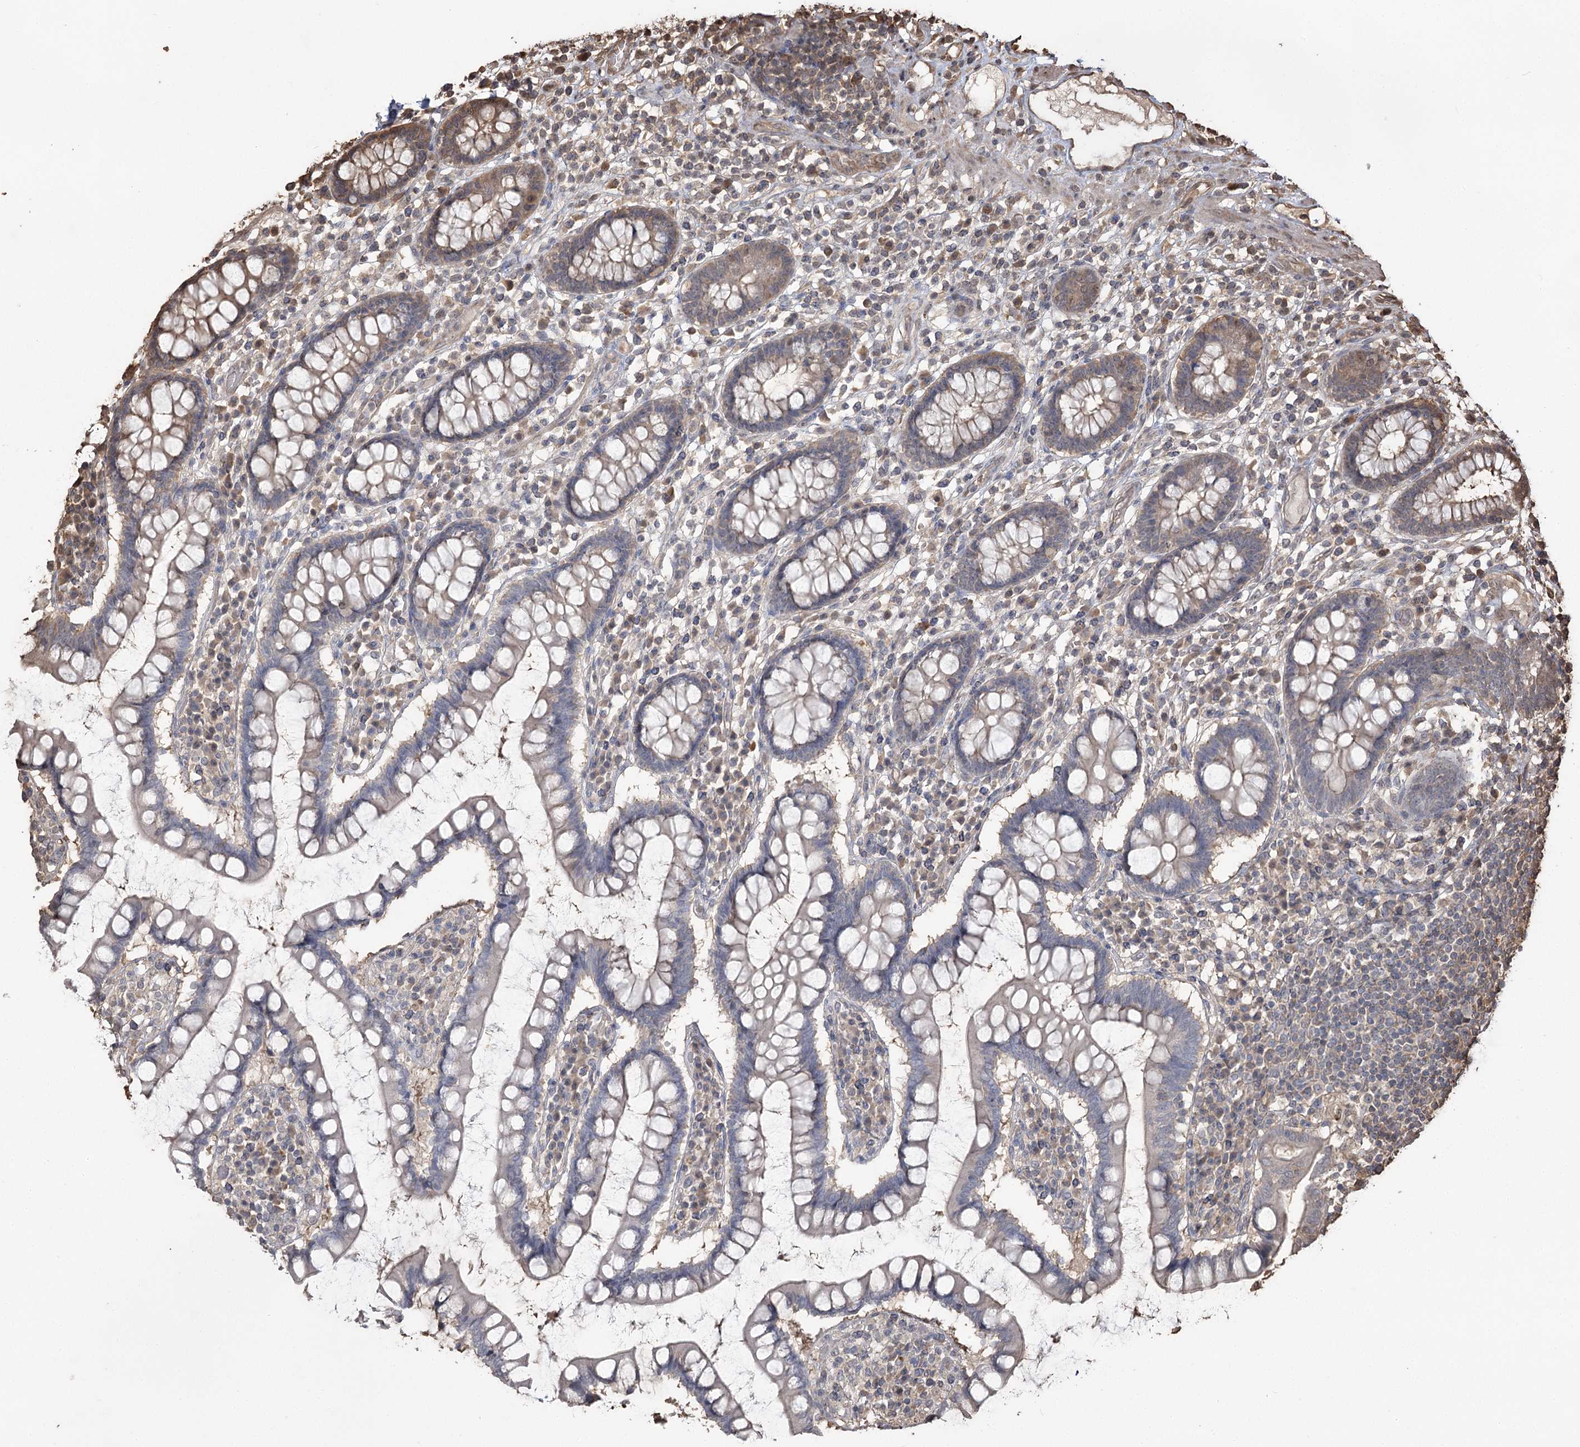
{"staining": {"intensity": "moderate", "quantity": ">75%", "location": "cytoplasmic/membranous,nuclear"}, "tissue": "colon", "cell_type": "Endothelial cells", "image_type": "normal", "snomed": [{"axis": "morphology", "description": "Normal tissue, NOS"}, {"axis": "topography", "description": "Colon"}], "caption": "Immunohistochemistry (DAB (3,3'-diaminobenzidine)) staining of benign colon exhibits moderate cytoplasmic/membranous,nuclear protein expression in about >75% of endothelial cells. (Brightfield microscopy of DAB IHC at high magnification).", "gene": "PLCH1", "patient": {"sex": "female", "age": 79}}